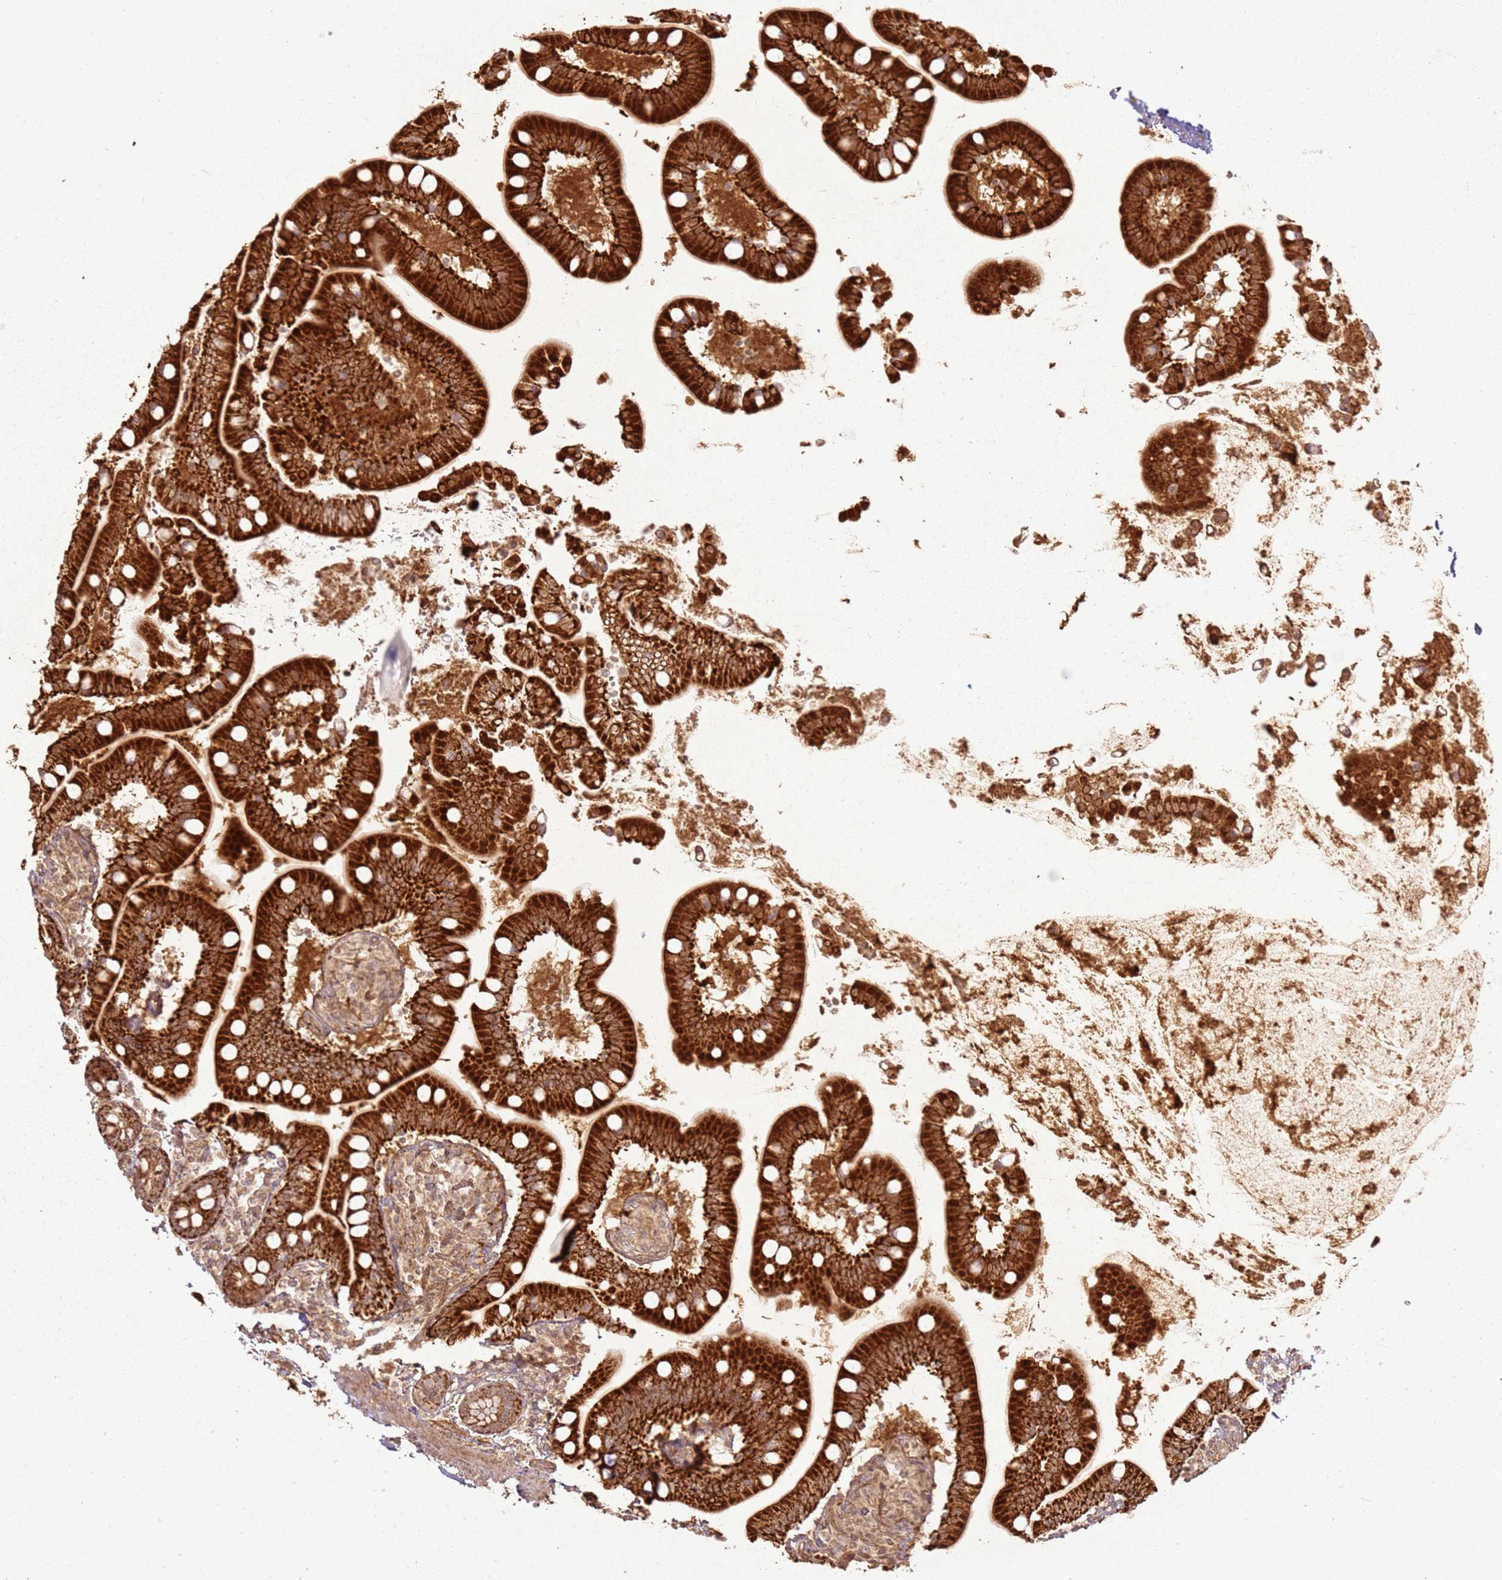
{"staining": {"intensity": "strong", "quantity": ">75%", "location": "cytoplasmic/membranous"}, "tissue": "small intestine", "cell_type": "Glandular cells", "image_type": "normal", "snomed": [{"axis": "morphology", "description": "Normal tissue, NOS"}, {"axis": "topography", "description": "Small intestine"}], "caption": "This micrograph exhibits immunohistochemistry staining of unremarkable small intestine, with high strong cytoplasmic/membranous staining in about >75% of glandular cells.", "gene": "ZNF776", "patient": {"sex": "female", "age": 64}}